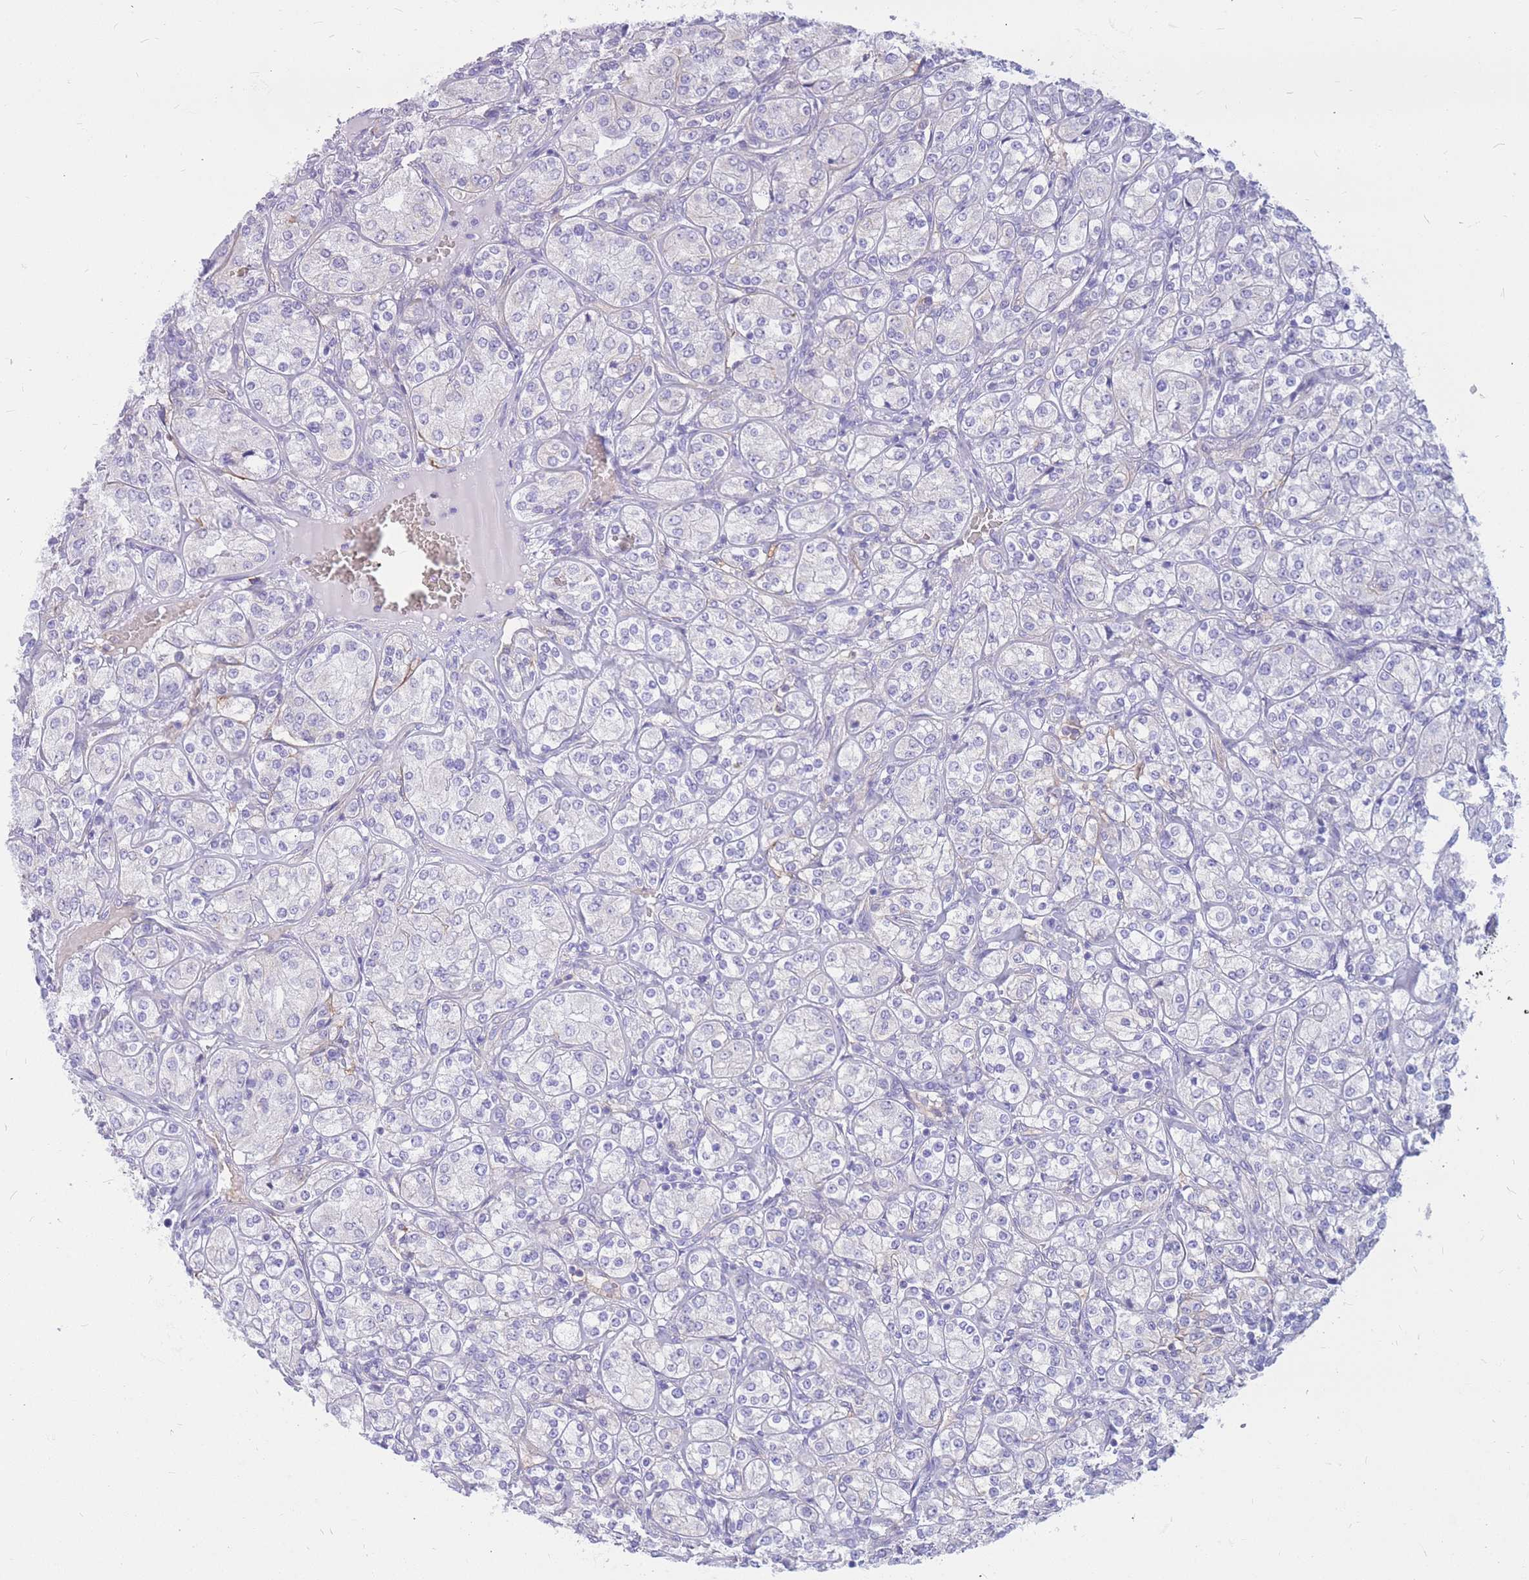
{"staining": {"intensity": "negative", "quantity": "none", "location": "none"}, "tissue": "renal cancer", "cell_type": "Tumor cells", "image_type": "cancer", "snomed": [{"axis": "morphology", "description": "Adenocarcinoma, NOS"}, {"axis": "topography", "description": "Kidney"}], "caption": "This is an IHC image of renal adenocarcinoma. There is no positivity in tumor cells.", "gene": "ADD2", "patient": {"sex": "male", "age": 77}}